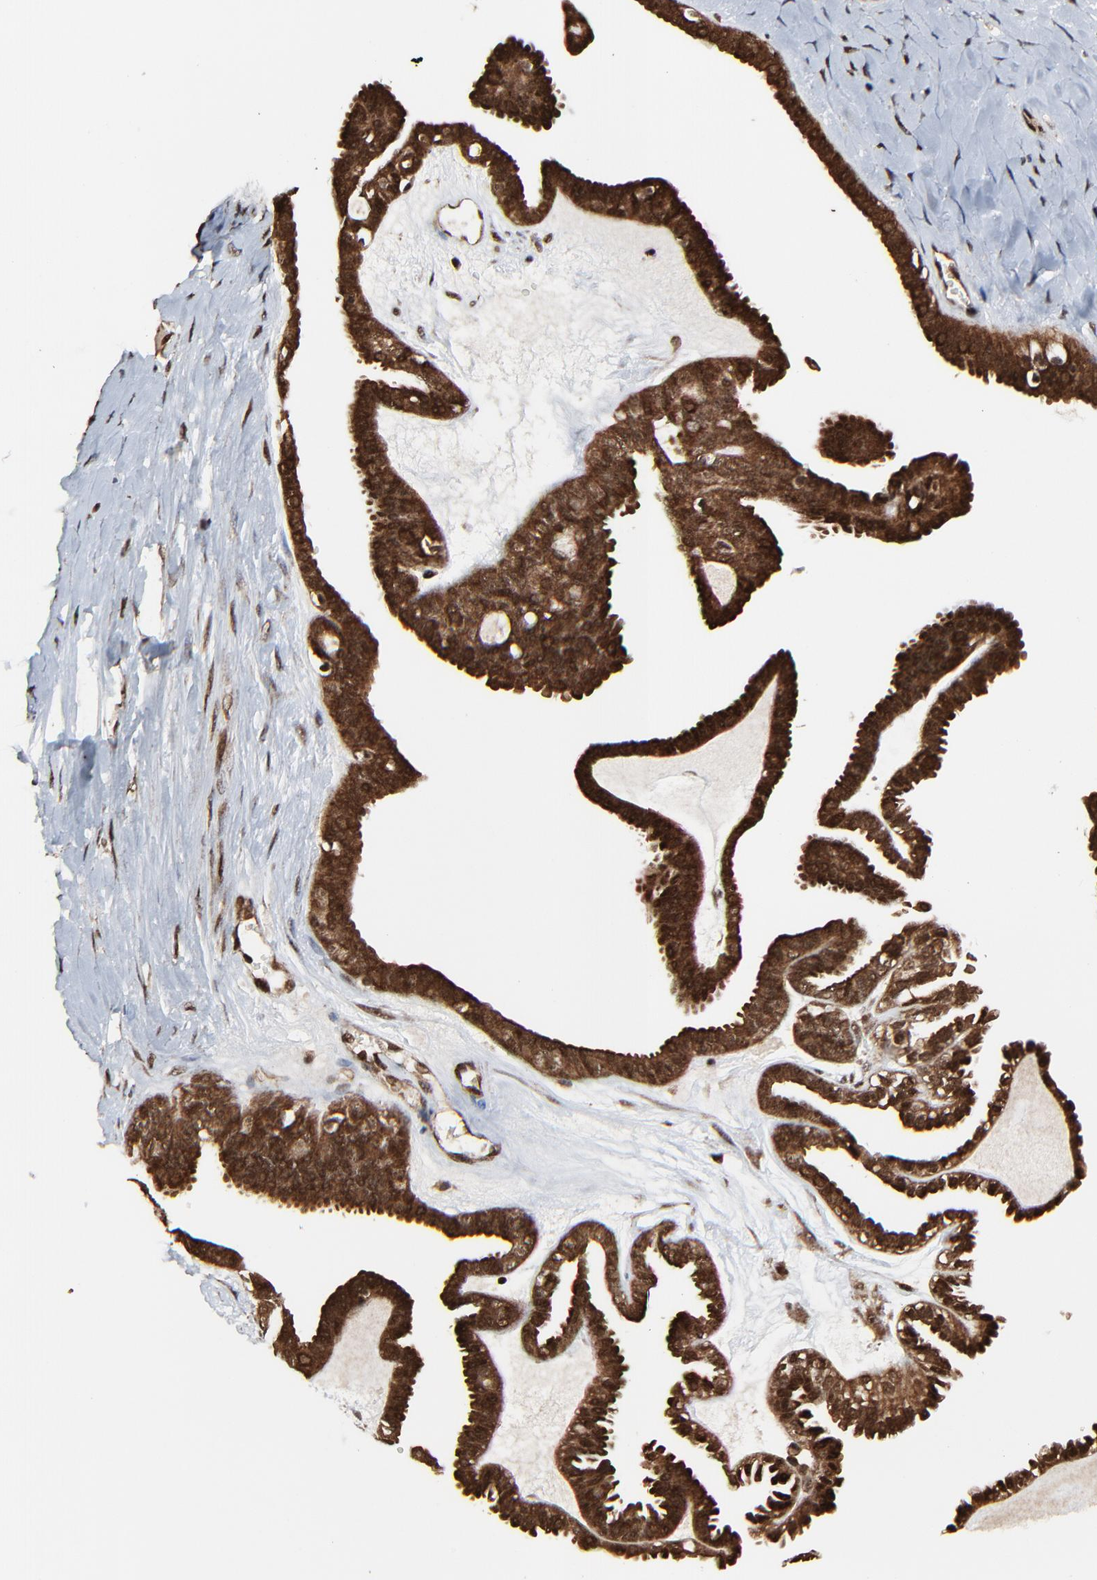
{"staining": {"intensity": "strong", "quantity": ">75%", "location": "cytoplasmic/membranous,nuclear"}, "tissue": "ovarian cancer", "cell_type": "Tumor cells", "image_type": "cancer", "snomed": [{"axis": "morphology", "description": "Cystadenocarcinoma, serous, NOS"}, {"axis": "topography", "description": "Ovary"}], "caption": "Immunohistochemical staining of ovarian serous cystadenocarcinoma displays strong cytoplasmic/membranous and nuclear protein positivity in approximately >75% of tumor cells.", "gene": "RHOJ", "patient": {"sex": "female", "age": 71}}